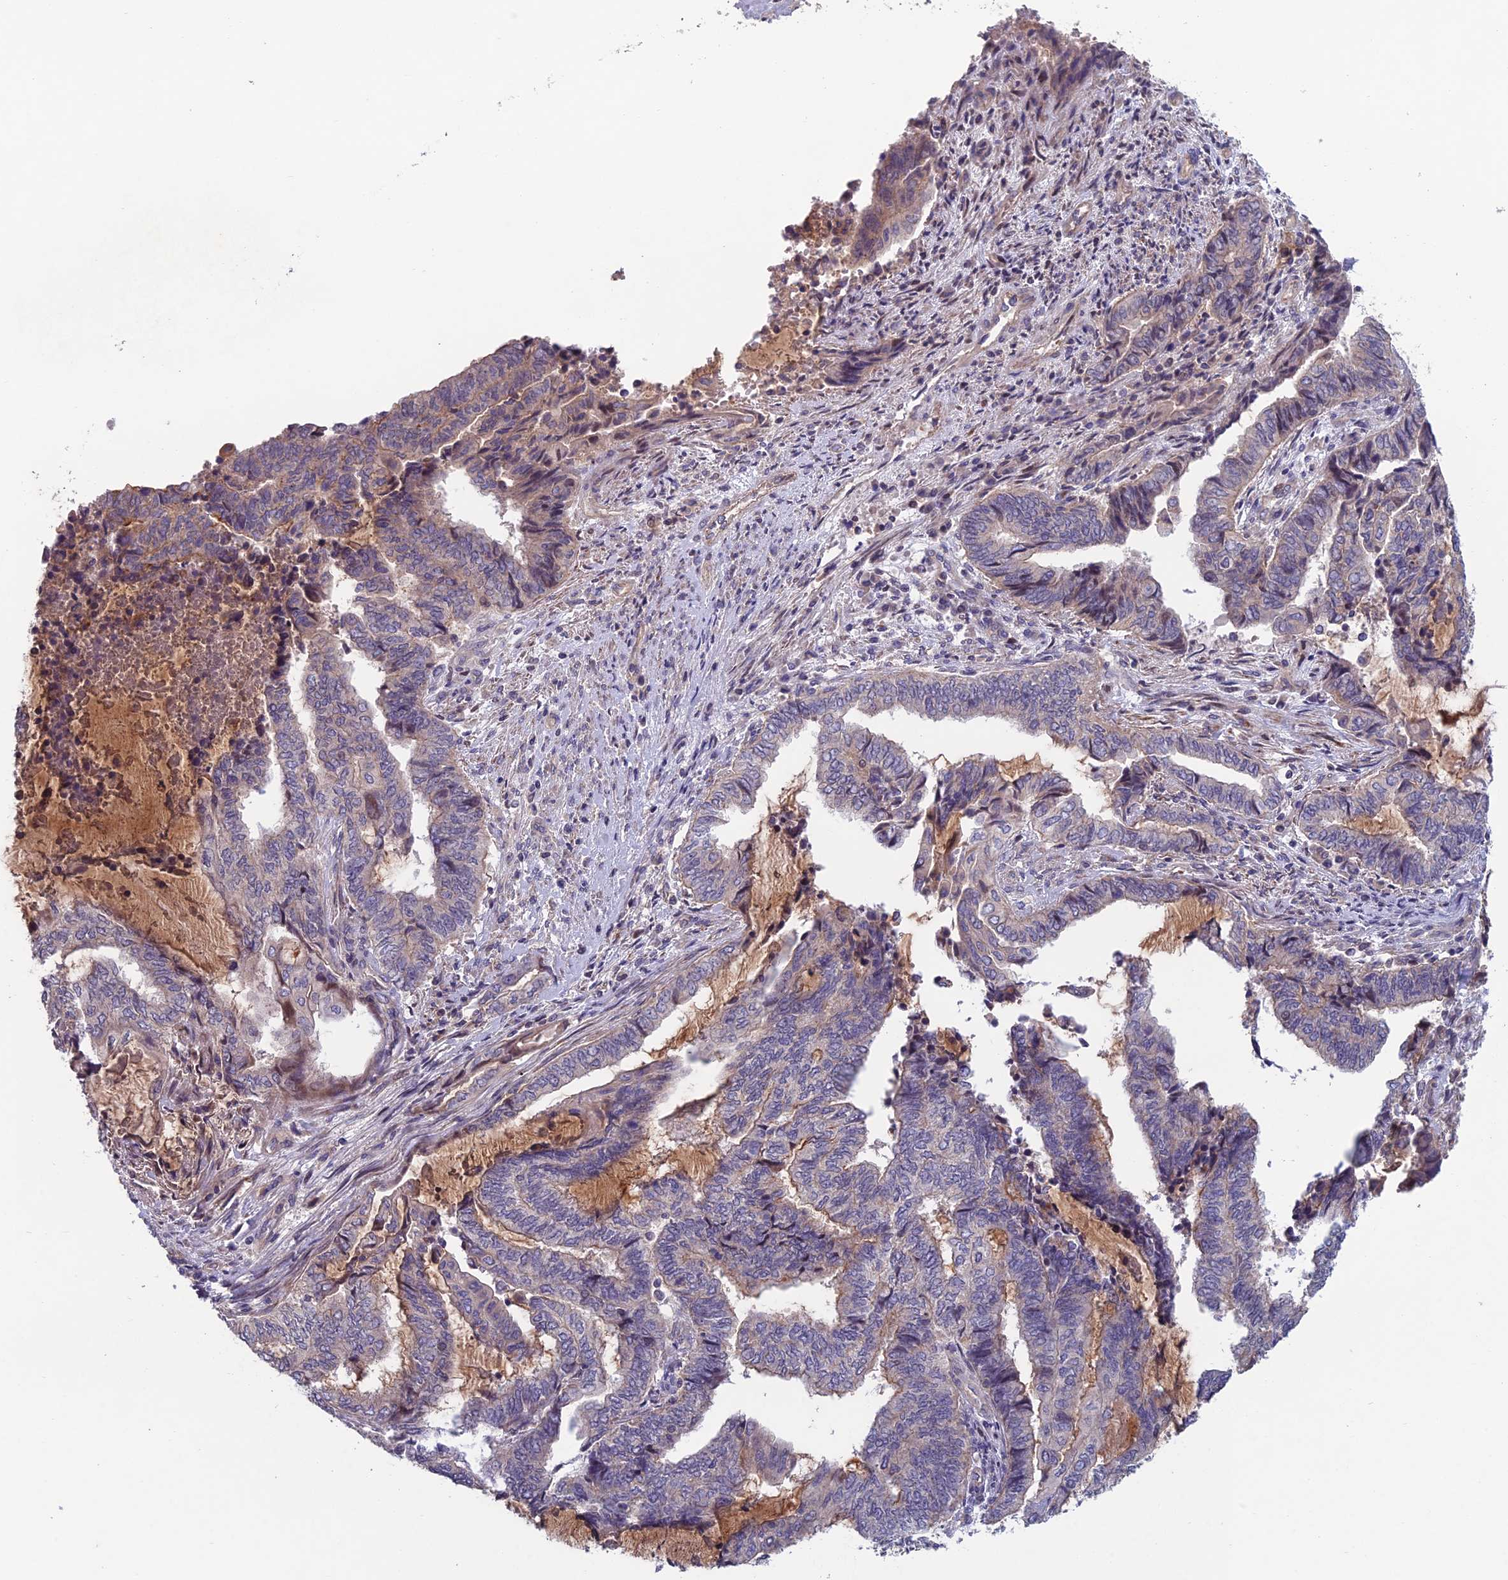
{"staining": {"intensity": "weak", "quantity": "<25%", "location": "cytoplasmic/membranous"}, "tissue": "endometrial cancer", "cell_type": "Tumor cells", "image_type": "cancer", "snomed": [{"axis": "morphology", "description": "Adenocarcinoma, NOS"}, {"axis": "topography", "description": "Uterus"}, {"axis": "topography", "description": "Endometrium"}], "caption": "Tumor cells show no significant protein expression in endometrial cancer. The staining was performed using DAB to visualize the protein expression in brown, while the nuclei were stained in blue with hematoxylin (Magnification: 20x).", "gene": "USP37", "patient": {"sex": "female", "age": 70}}